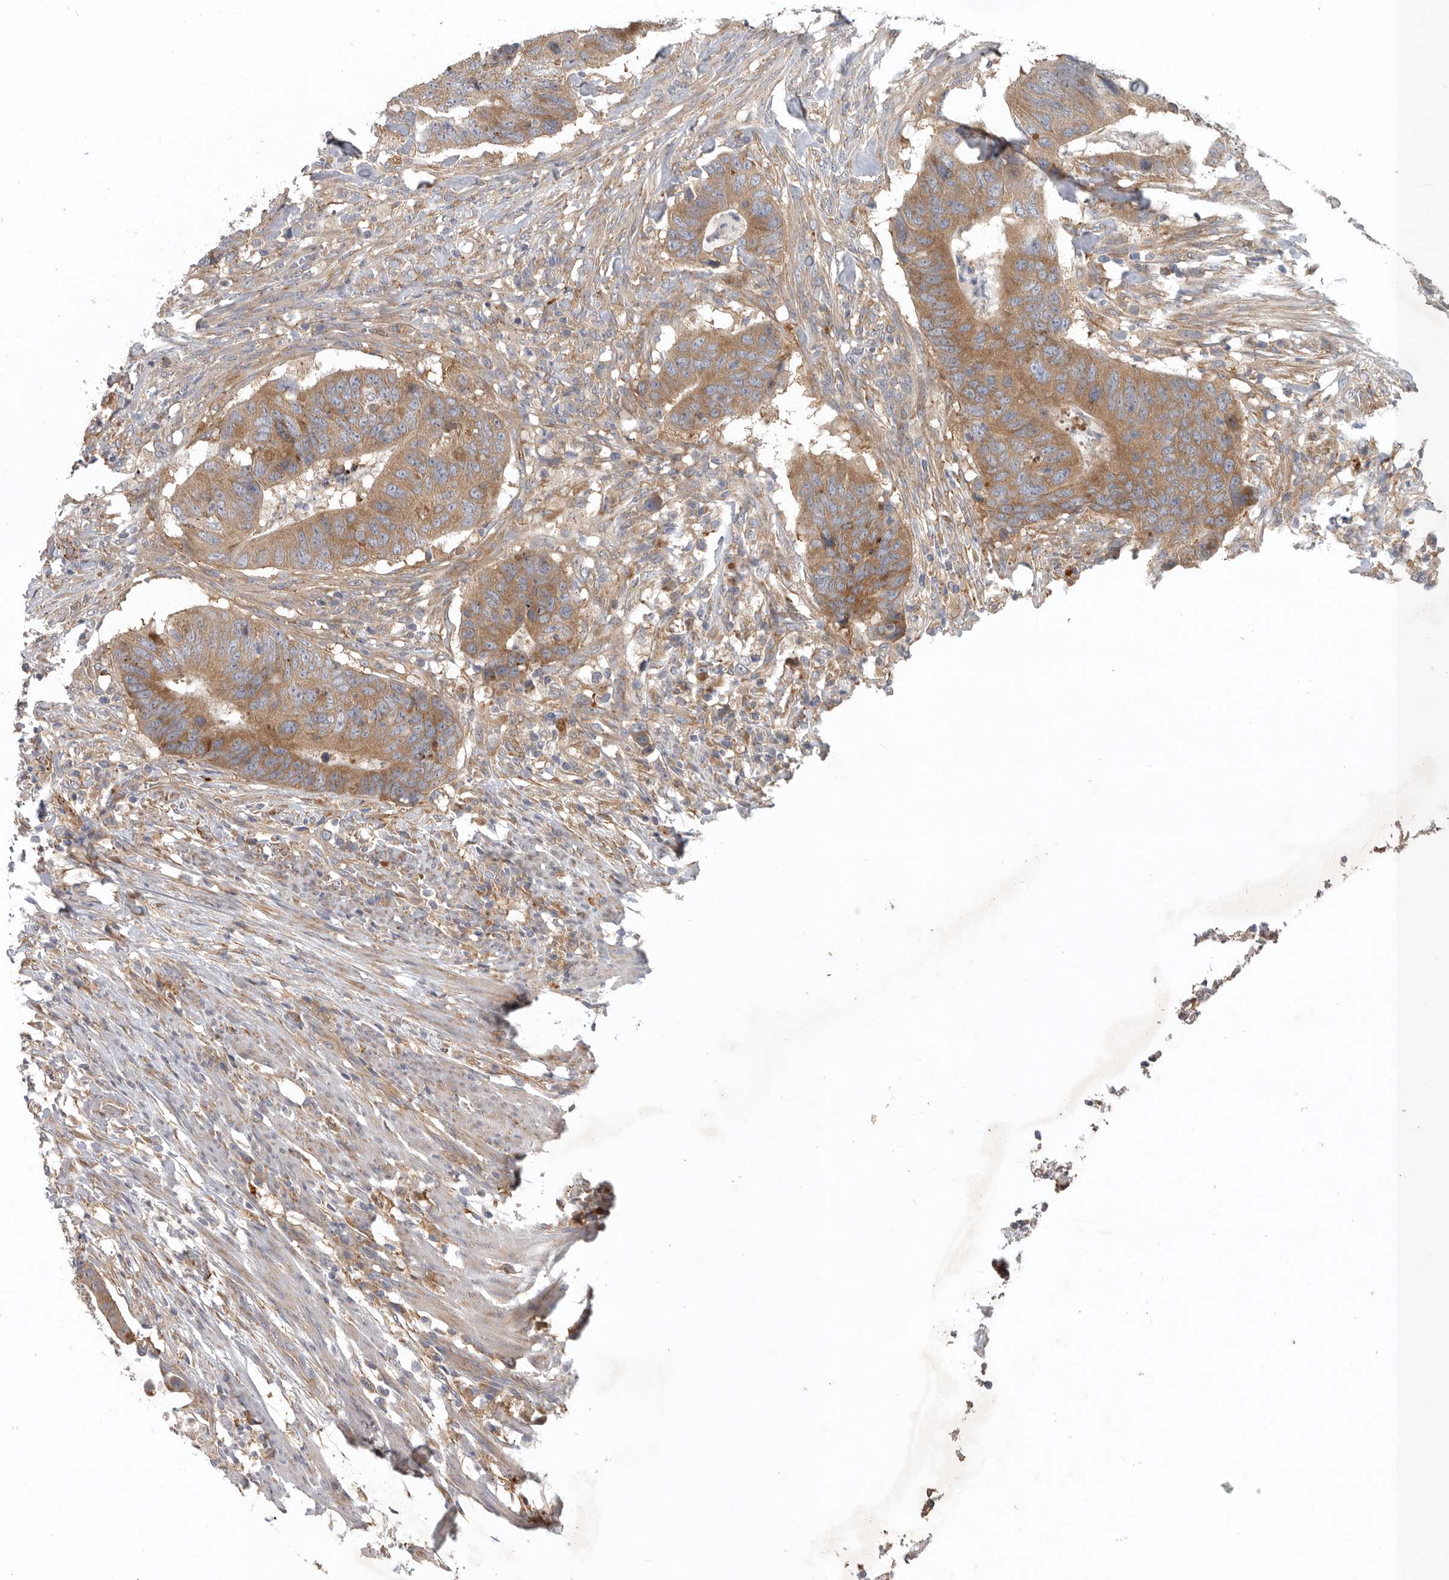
{"staining": {"intensity": "moderate", "quantity": ">75%", "location": "cytoplasmic/membranous"}, "tissue": "colorectal cancer", "cell_type": "Tumor cells", "image_type": "cancer", "snomed": [{"axis": "morphology", "description": "Adenocarcinoma, NOS"}, {"axis": "topography", "description": "Colon"}], "caption": "Immunohistochemical staining of human colorectal cancer demonstrates moderate cytoplasmic/membranous protein staining in about >75% of tumor cells. The protein of interest is shown in brown color, while the nuclei are stained blue.", "gene": "C1orf109", "patient": {"sex": "male", "age": 56}}